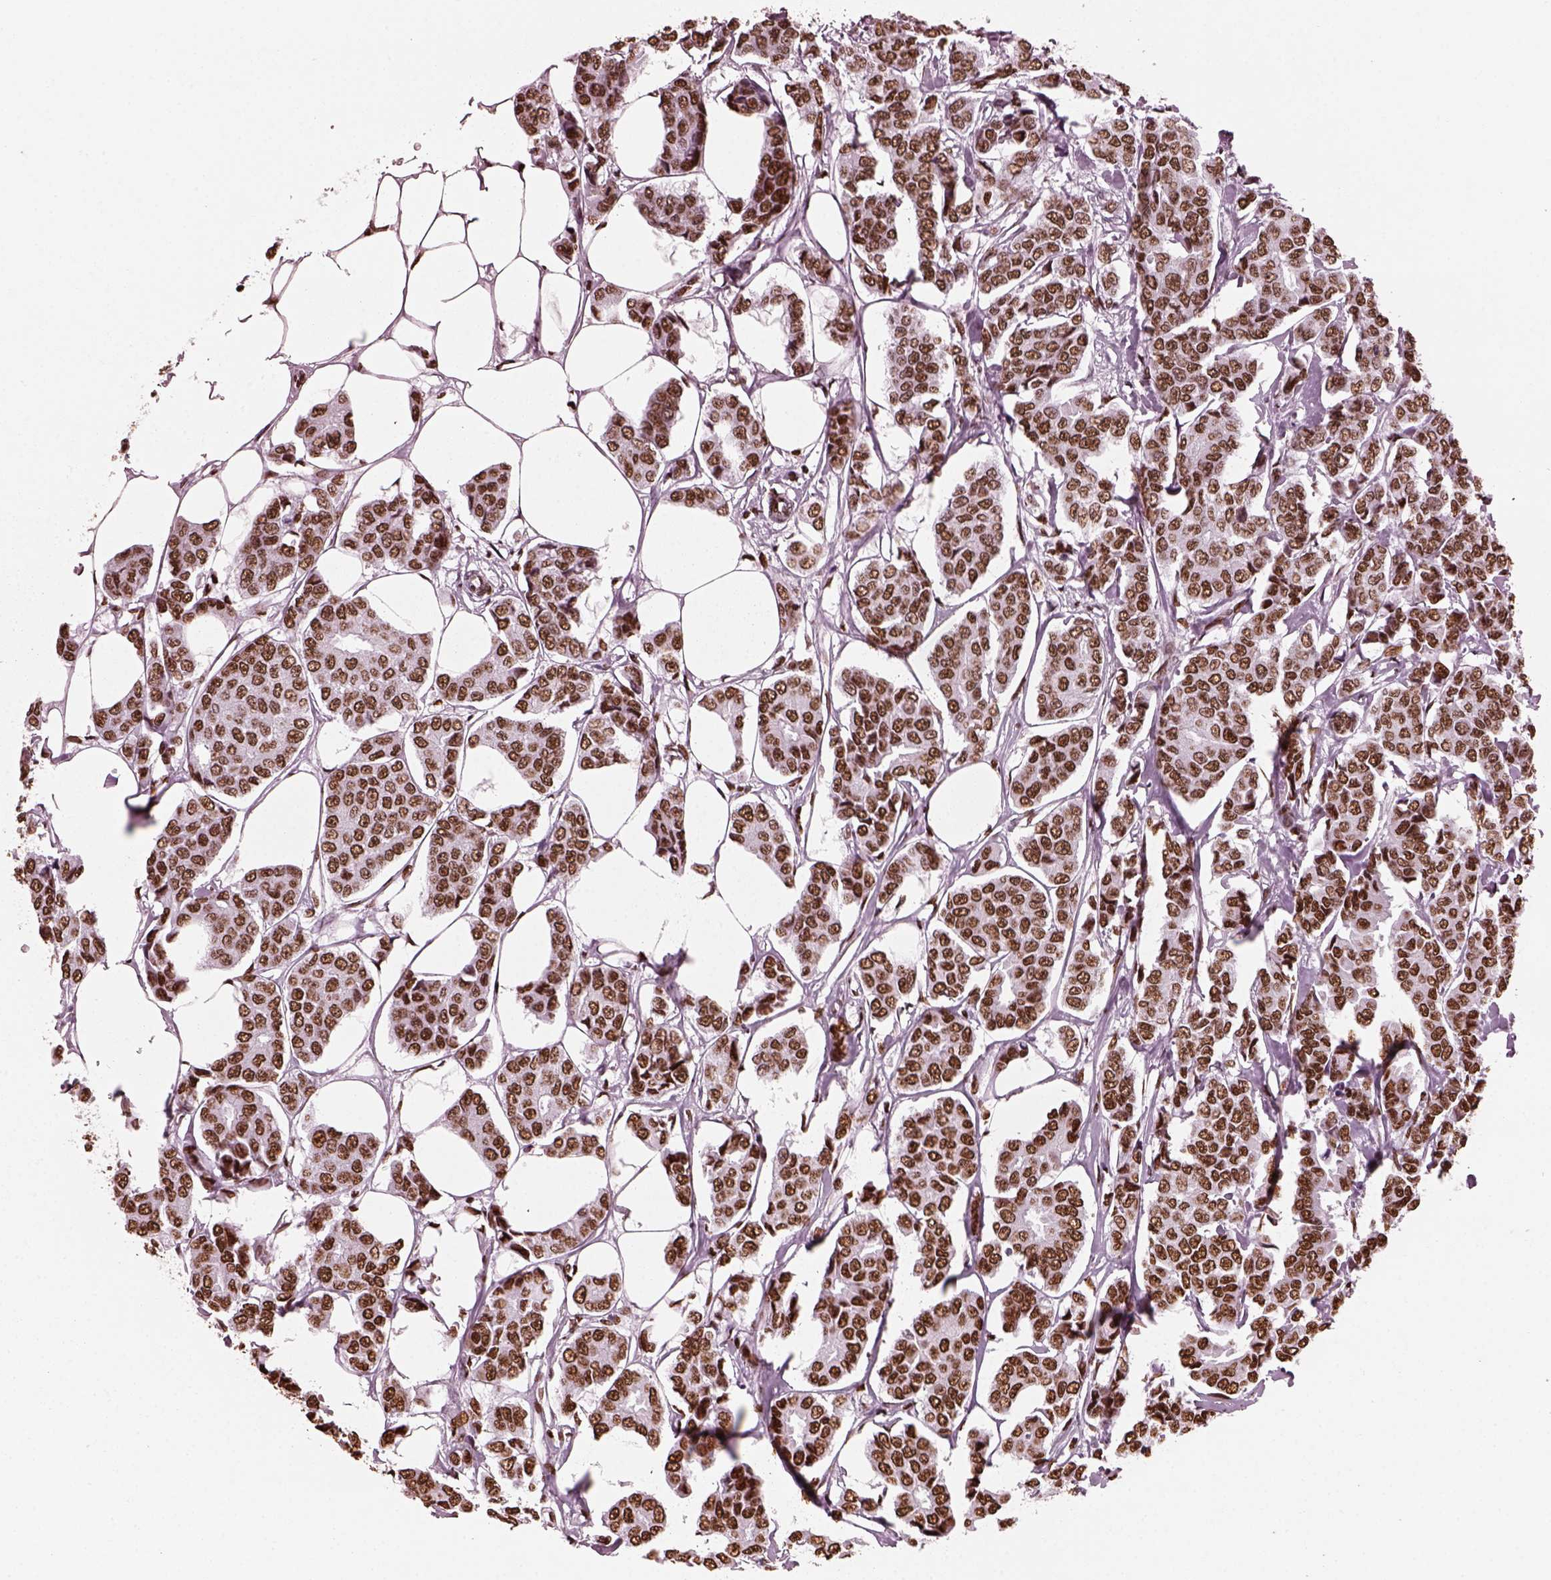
{"staining": {"intensity": "strong", "quantity": ">75%", "location": "nuclear"}, "tissue": "breast cancer", "cell_type": "Tumor cells", "image_type": "cancer", "snomed": [{"axis": "morphology", "description": "Duct carcinoma"}, {"axis": "topography", "description": "Breast"}], "caption": "Infiltrating ductal carcinoma (breast) stained with a brown dye demonstrates strong nuclear positive expression in approximately >75% of tumor cells.", "gene": "CBFA2T3", "patient": {"sex": "female", "age": 94}}